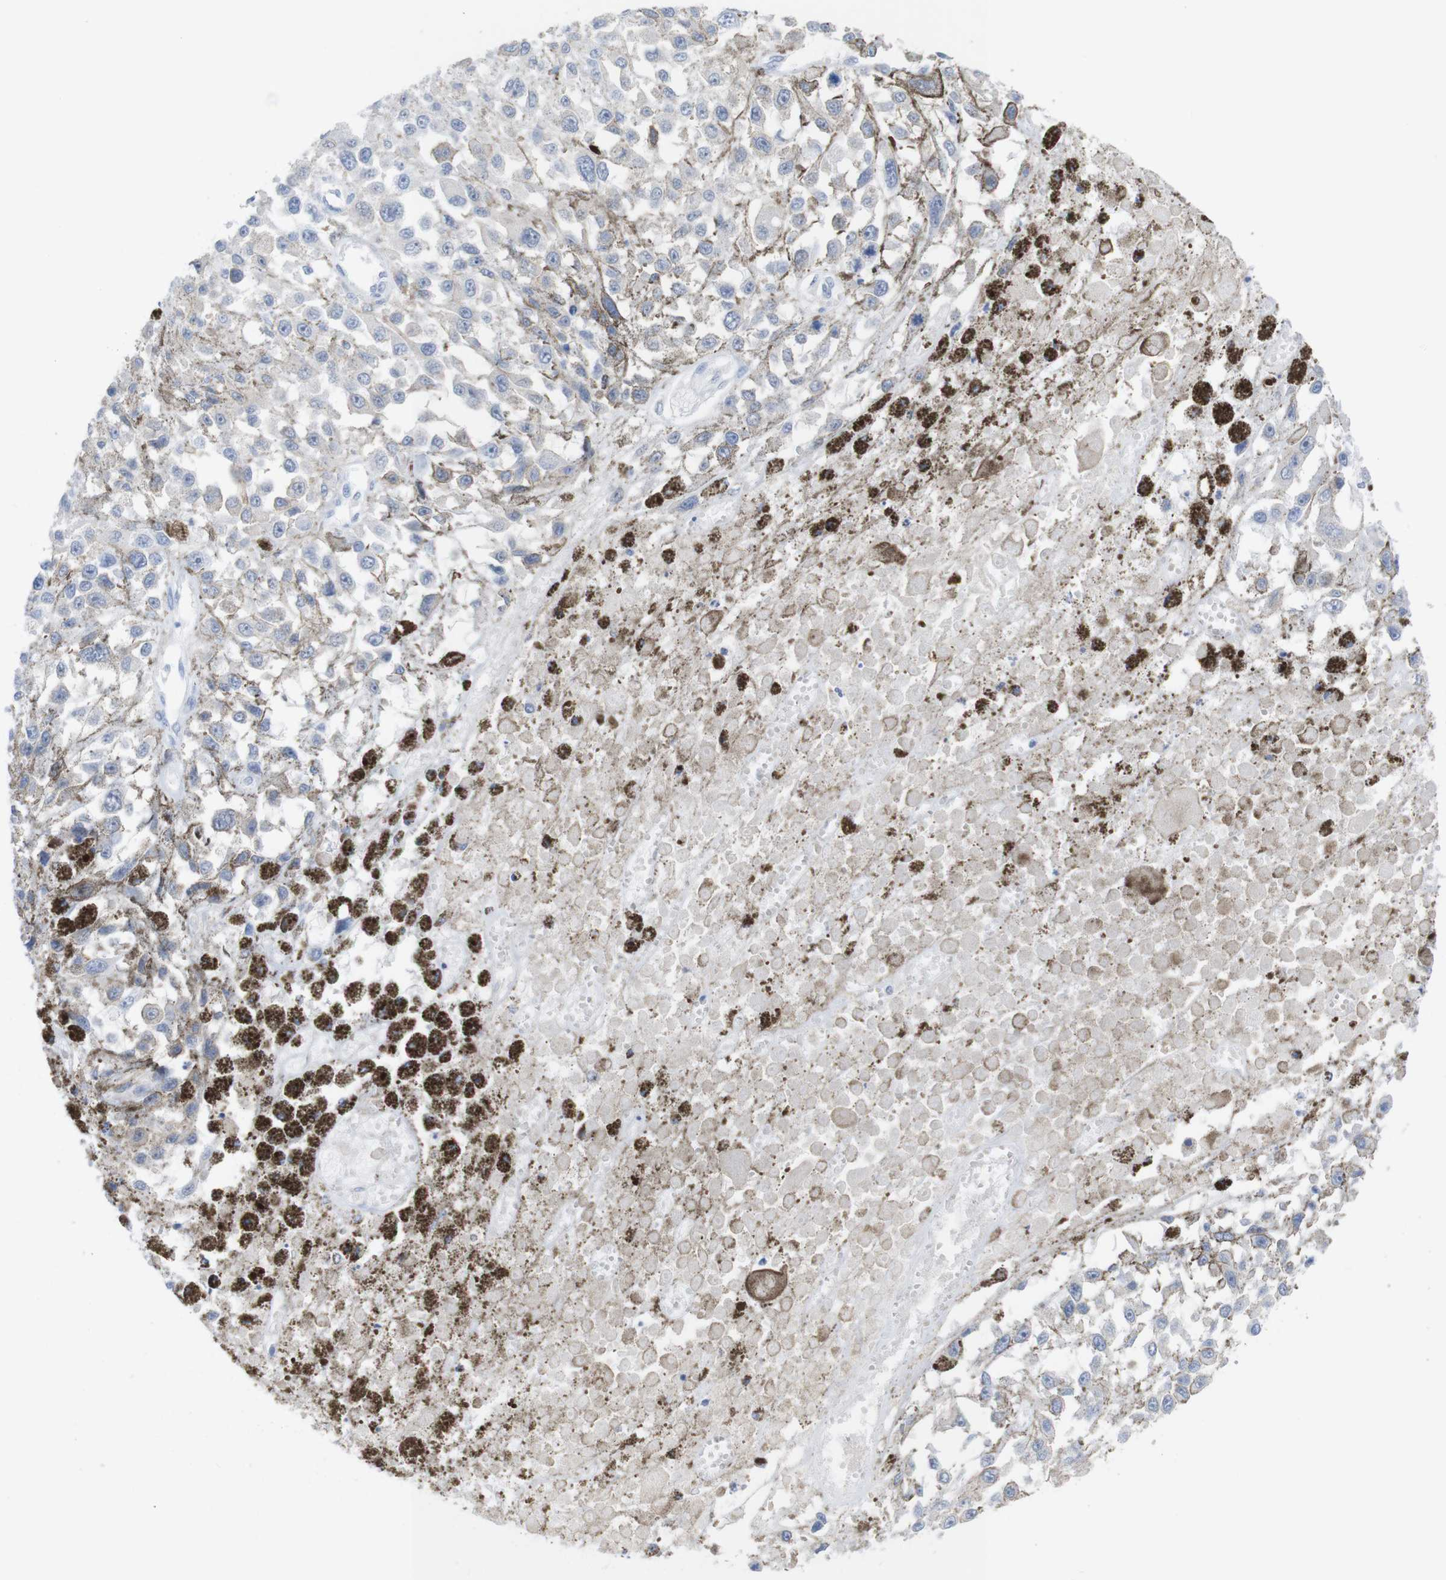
{"staining": {"intensity": "negative", "quantity": "none", "location": "none"}, "tissue": "melanoma", "cell_type": "Tumor cells", "image_type": "cancer", "snomed": [{"axis": "morphology", "description": "Malignant melanoma, Metastatic site"}, {"axis": "topography", "description": "Lymph node"}], "caption": "Tumor cells show no significant protein positivity in malignant melanoma (metastatic site).", "gene": "PNMA1", "patient": {"sex": "male", "age": 59}}